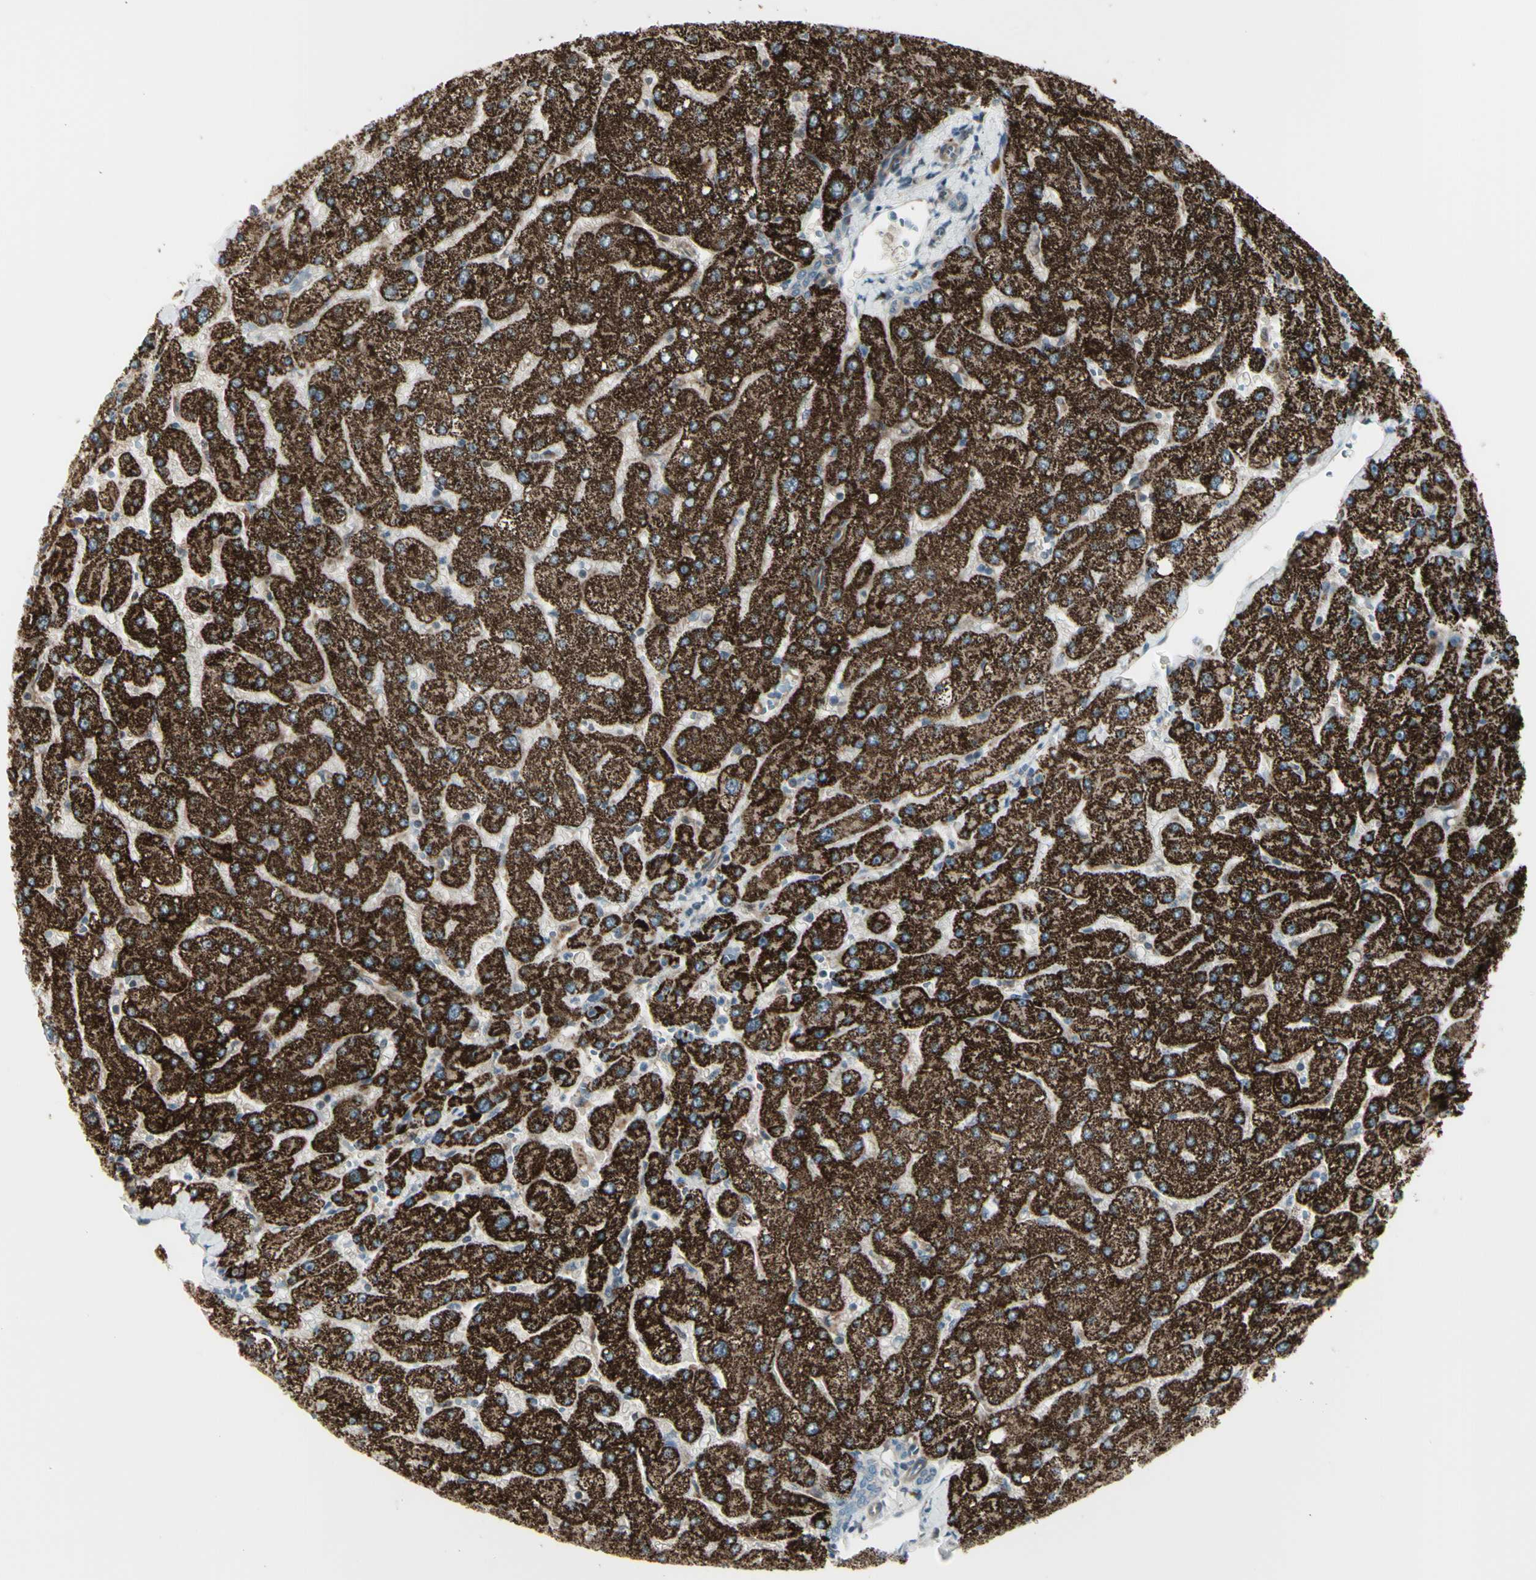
{"staining": {"intensity": "negative", "quantity": "none", "location": "none"}, "tissue": "liver", "cell_type": "Cholangiocytes", "image_type": "normal", "snomed": [{"axis": "morphology", "description": "Normal tissue, NOS"}, {"axis": "topography", "description": "Liver"}], "caption": "Liver stained for a protein using immunohistochemistry (IHC) demonstrates no staining cholangiocytes.", "gene": "OSTM1", "patient": {"sex": "male", "age": 55}}